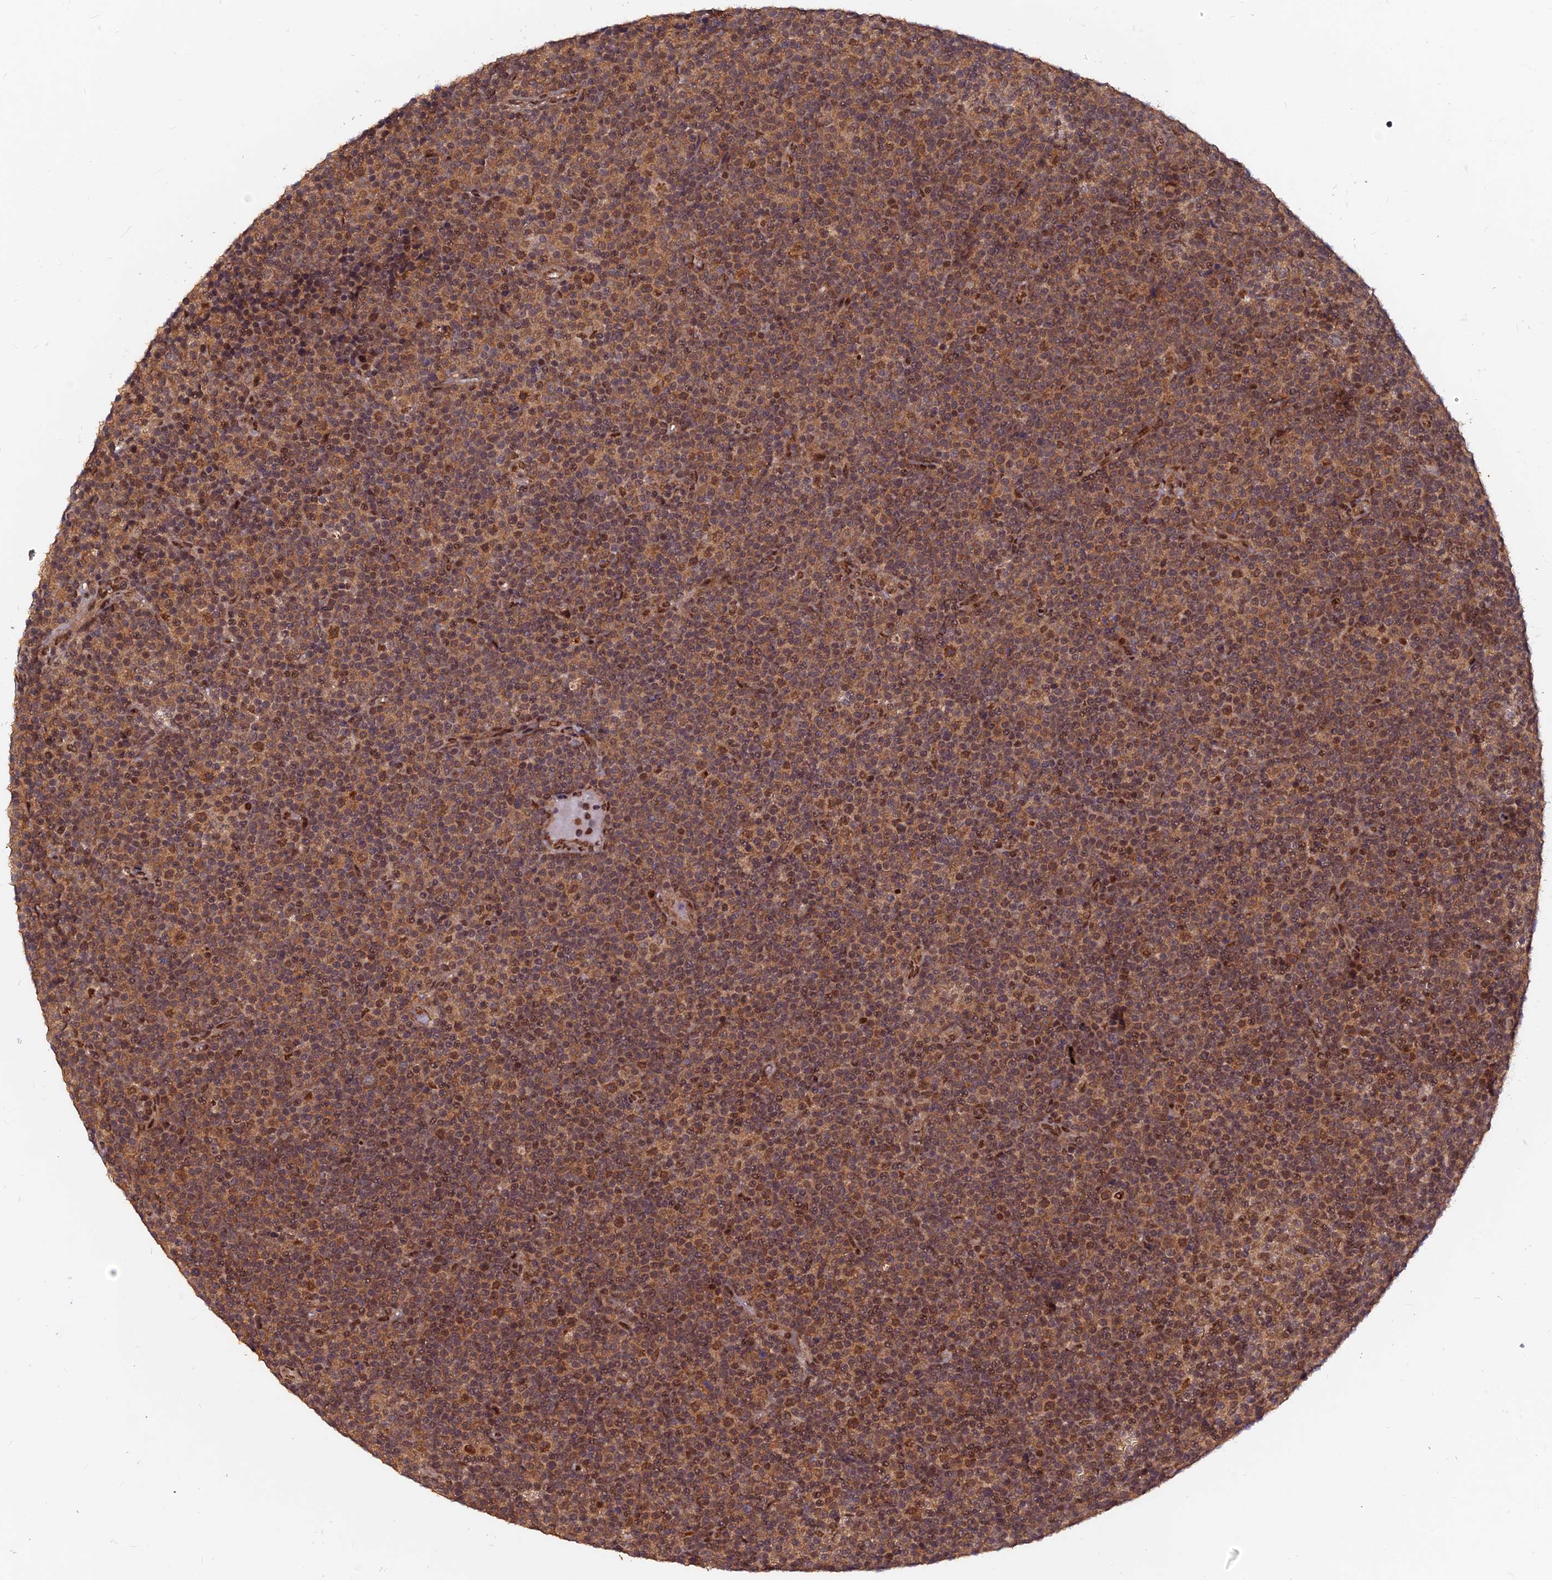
{"staining": {"intensity": "moderate", "quantity": "25%-75%", "location": "nuclear"}, "tissue": "lymphoma", "cell_type": "Tumor cells", "image_type": "cancer", "snomed": [{"axis": "morphology", "description": "Malignant lymphoma, non-Hodgkin's type, Low grade"}, {"axis": "topography", "description": "Lymph node"}], "caption": "Immunohistochemical staining of lymphoma exhibits medium levels of moderate nuclear positivity in about 25%-75% of tumor cells. (DAB = brown stain, brightfield microscopy at high magnification).", "gene": "FAM53C", "patient": {"sex": "female", "age": 67}}